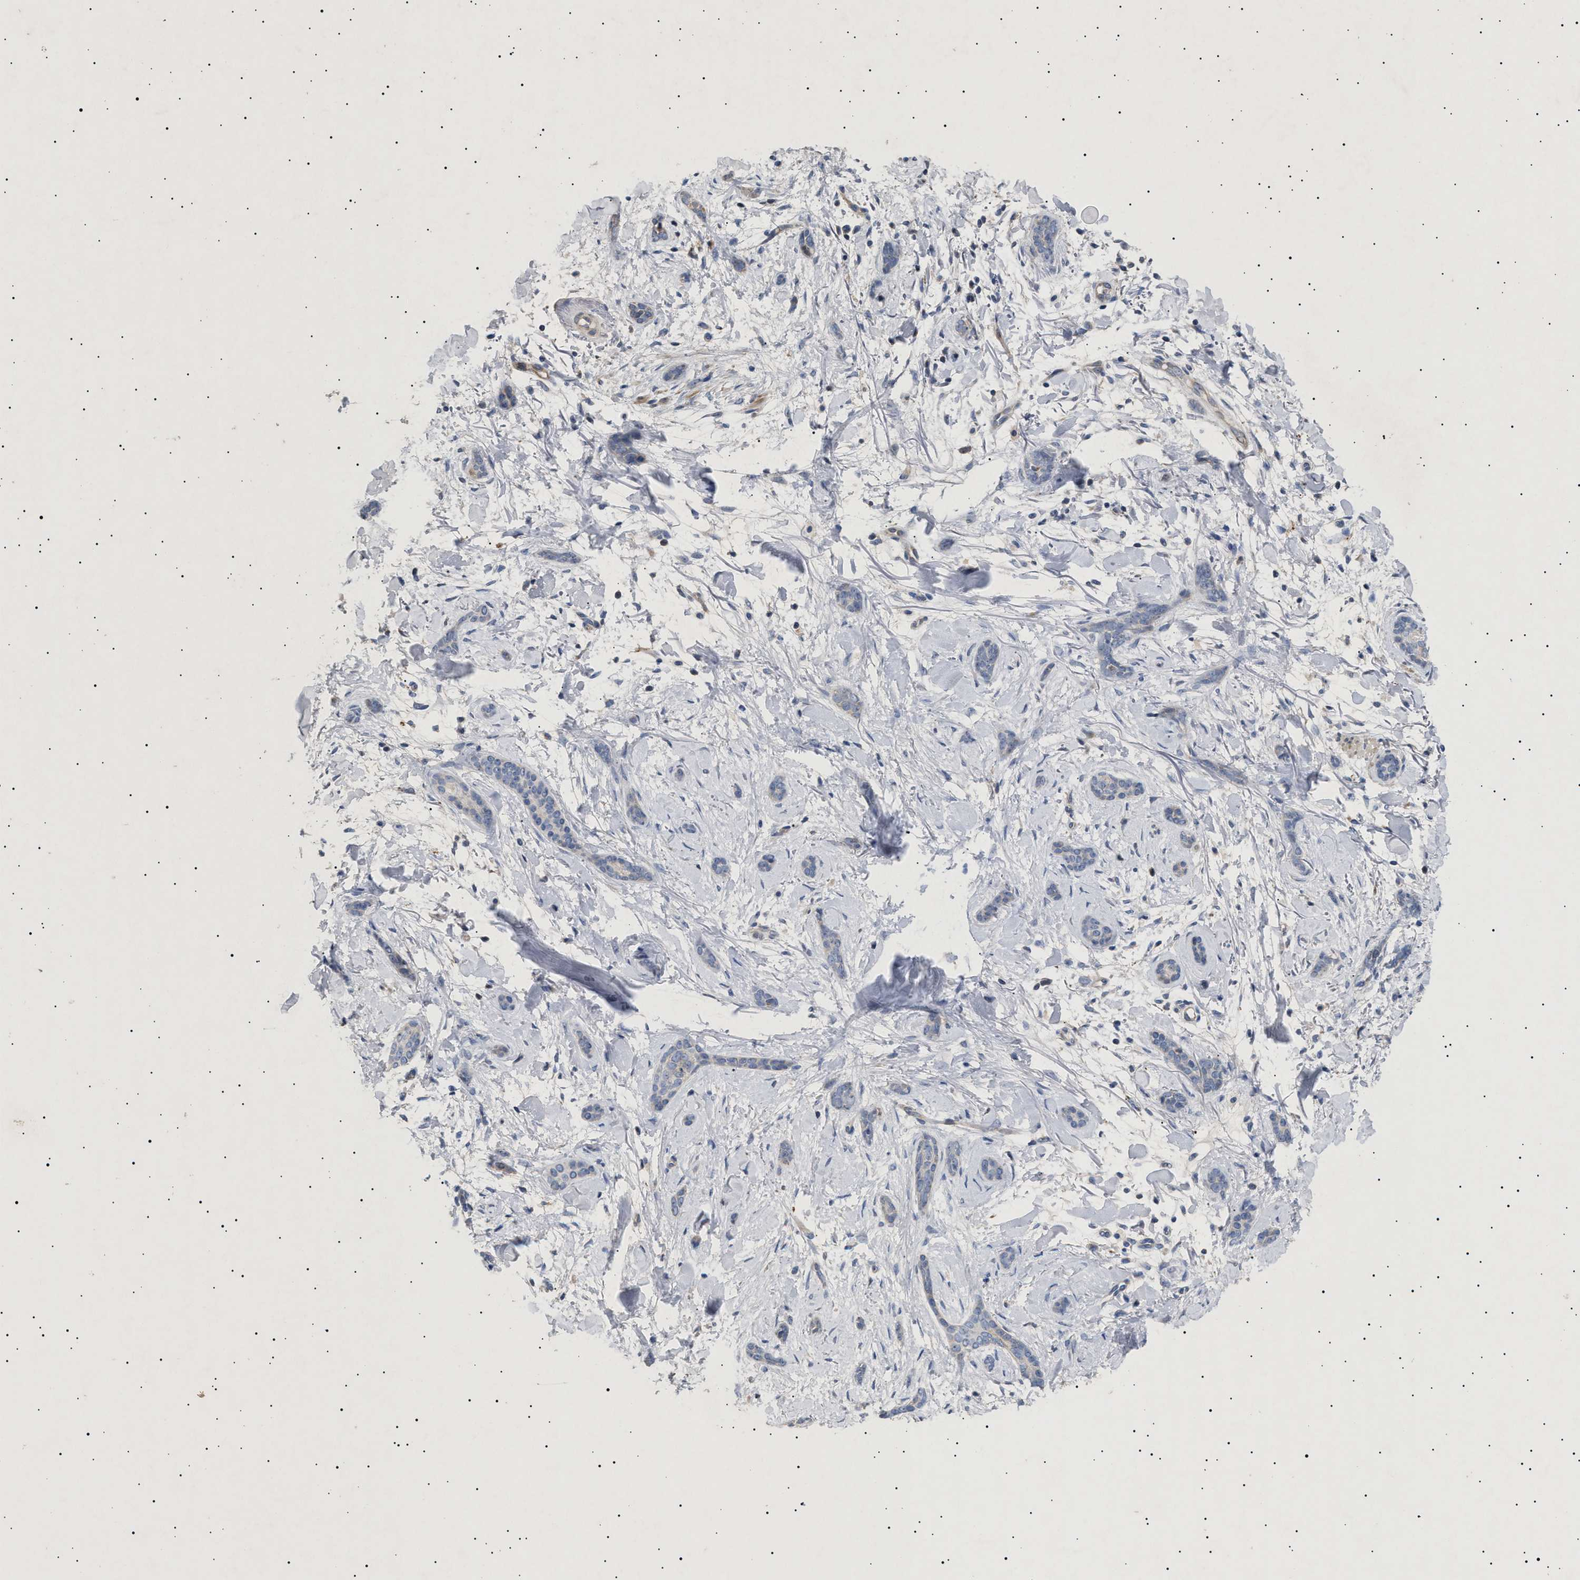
{"staining": {"intensity": "negative", "quantity": "none", "location": "none"}, "tissue": "skin cancer", "cell_type": "Tumor cells", "image_type": "cancer", "snomed": [{"axis": "morphology", "description": "Basal cell carcinoma"}, {"axis": "morphology", "description": "Adnexal tumor, benign"}, {"axis": "topography", "description": "Skin"}], "caption": "Tumor cells show no significant protein staining in benign adnexal tumor (skin). Brightfield microscopy of IHC stained with DAB (brown) and hematoxylin (blue), captured at high magnification.", "gene": "SIRT5", "patient": {"sex": "female", "age": 42}}